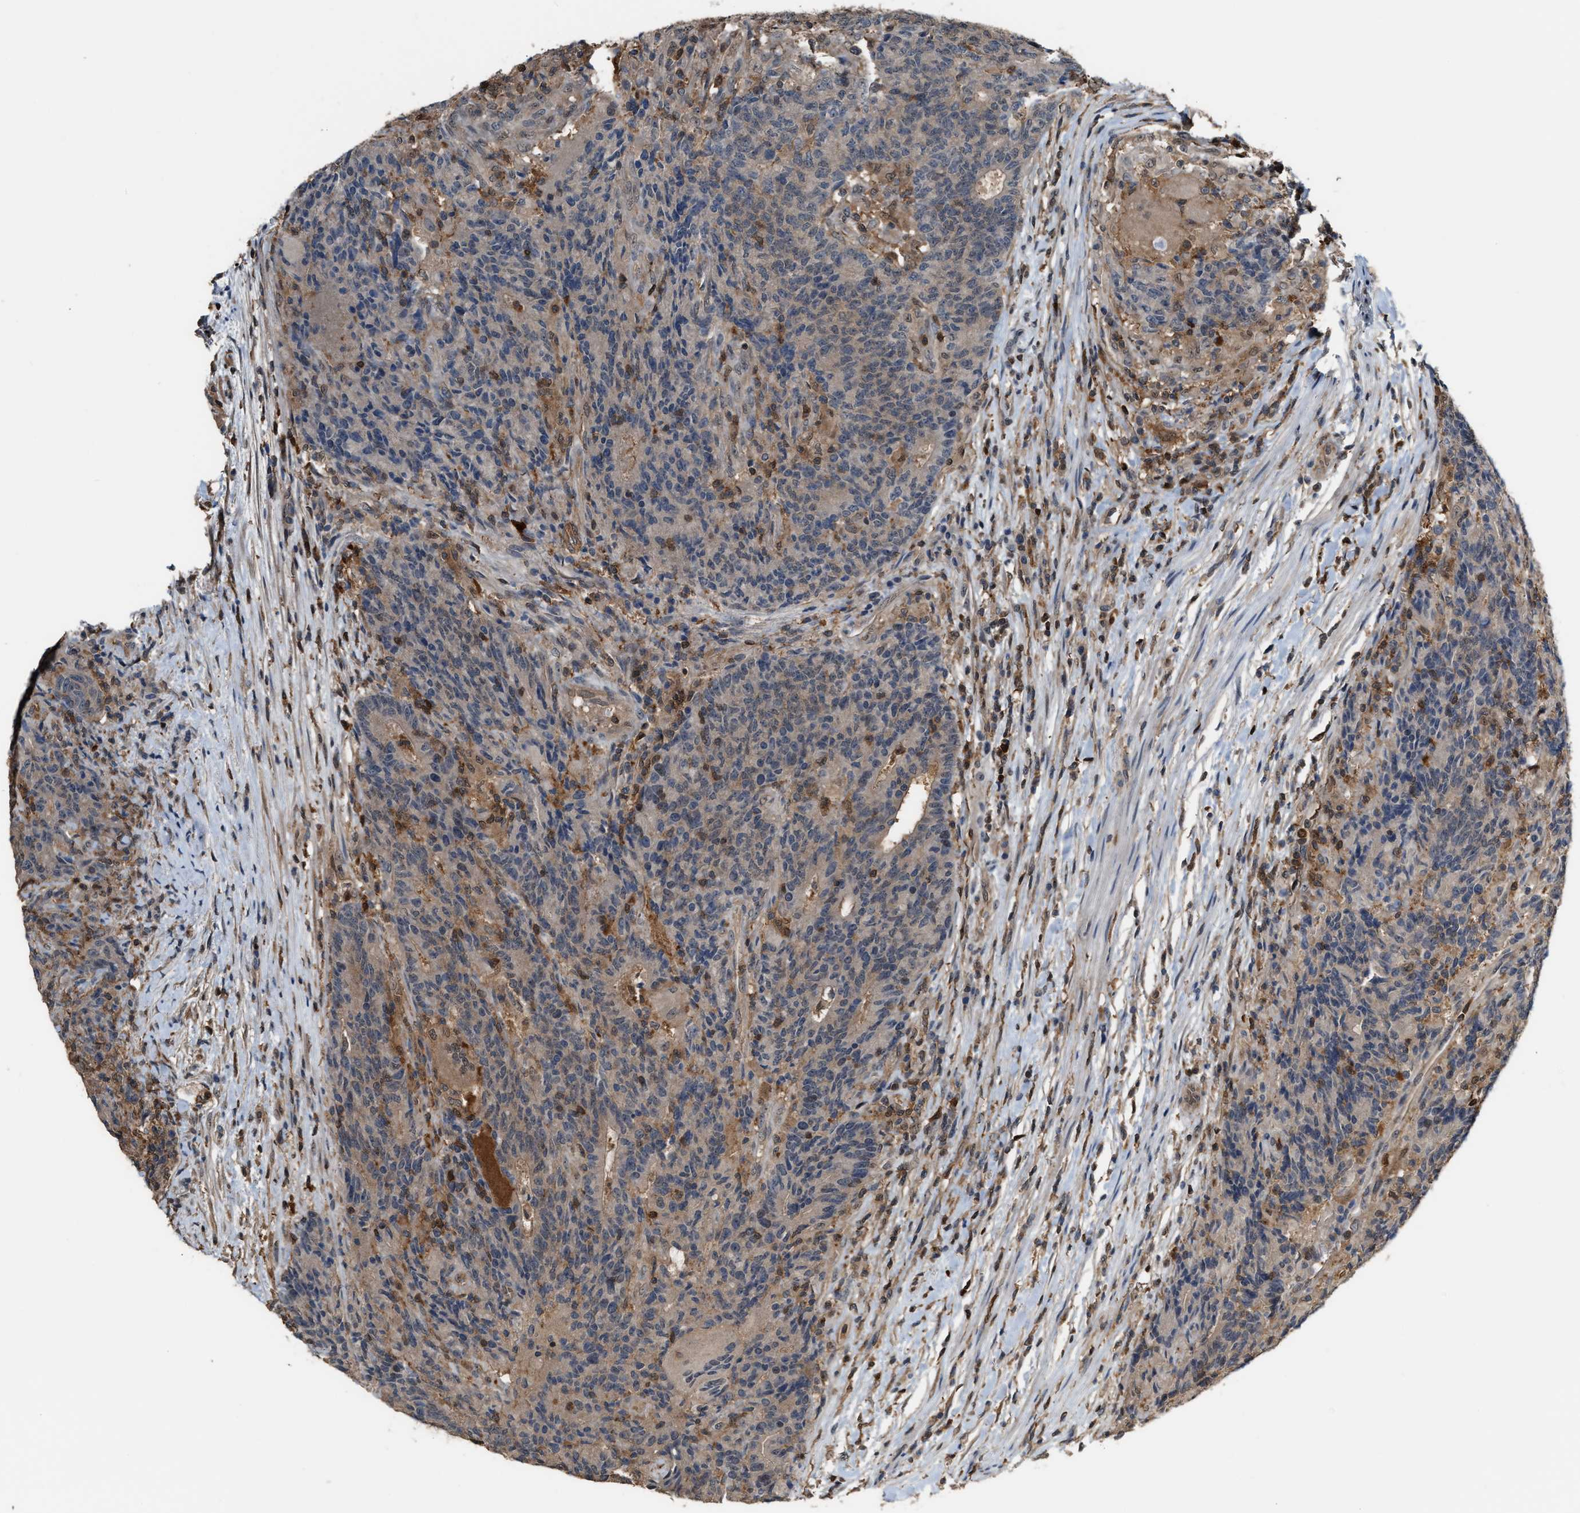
{"staining": {"intensity": "weak", "quantity": "25%-75%", "location": "cytoplasmic/membranous"}, "tissue": "colorectal cancer", "cell_type": "Tumor cells", "image_type": "cancer", "snomed": [{"axis": "morphology", "description": "Normal tissue, NOS"}, {"axis": "morphology", "description": "Adenocarcinoma, NOS"}, {"axis": "topography", "description": "Colon"}], "caption": "Immunohistochemistry (DAB) staining of human adenocarcinoma (colorectal) exhibits weak cytoplasmic/membranous protein staining in approximately 25%-75% of tumor cells. The staining was performed using DAB to visualize the protein expression in brown, while the nuclei were stained in blue with hematoxylin (Magnification: 20x).", "gene": "MTPN", "patient": {"sex": "female", "age": 75}}